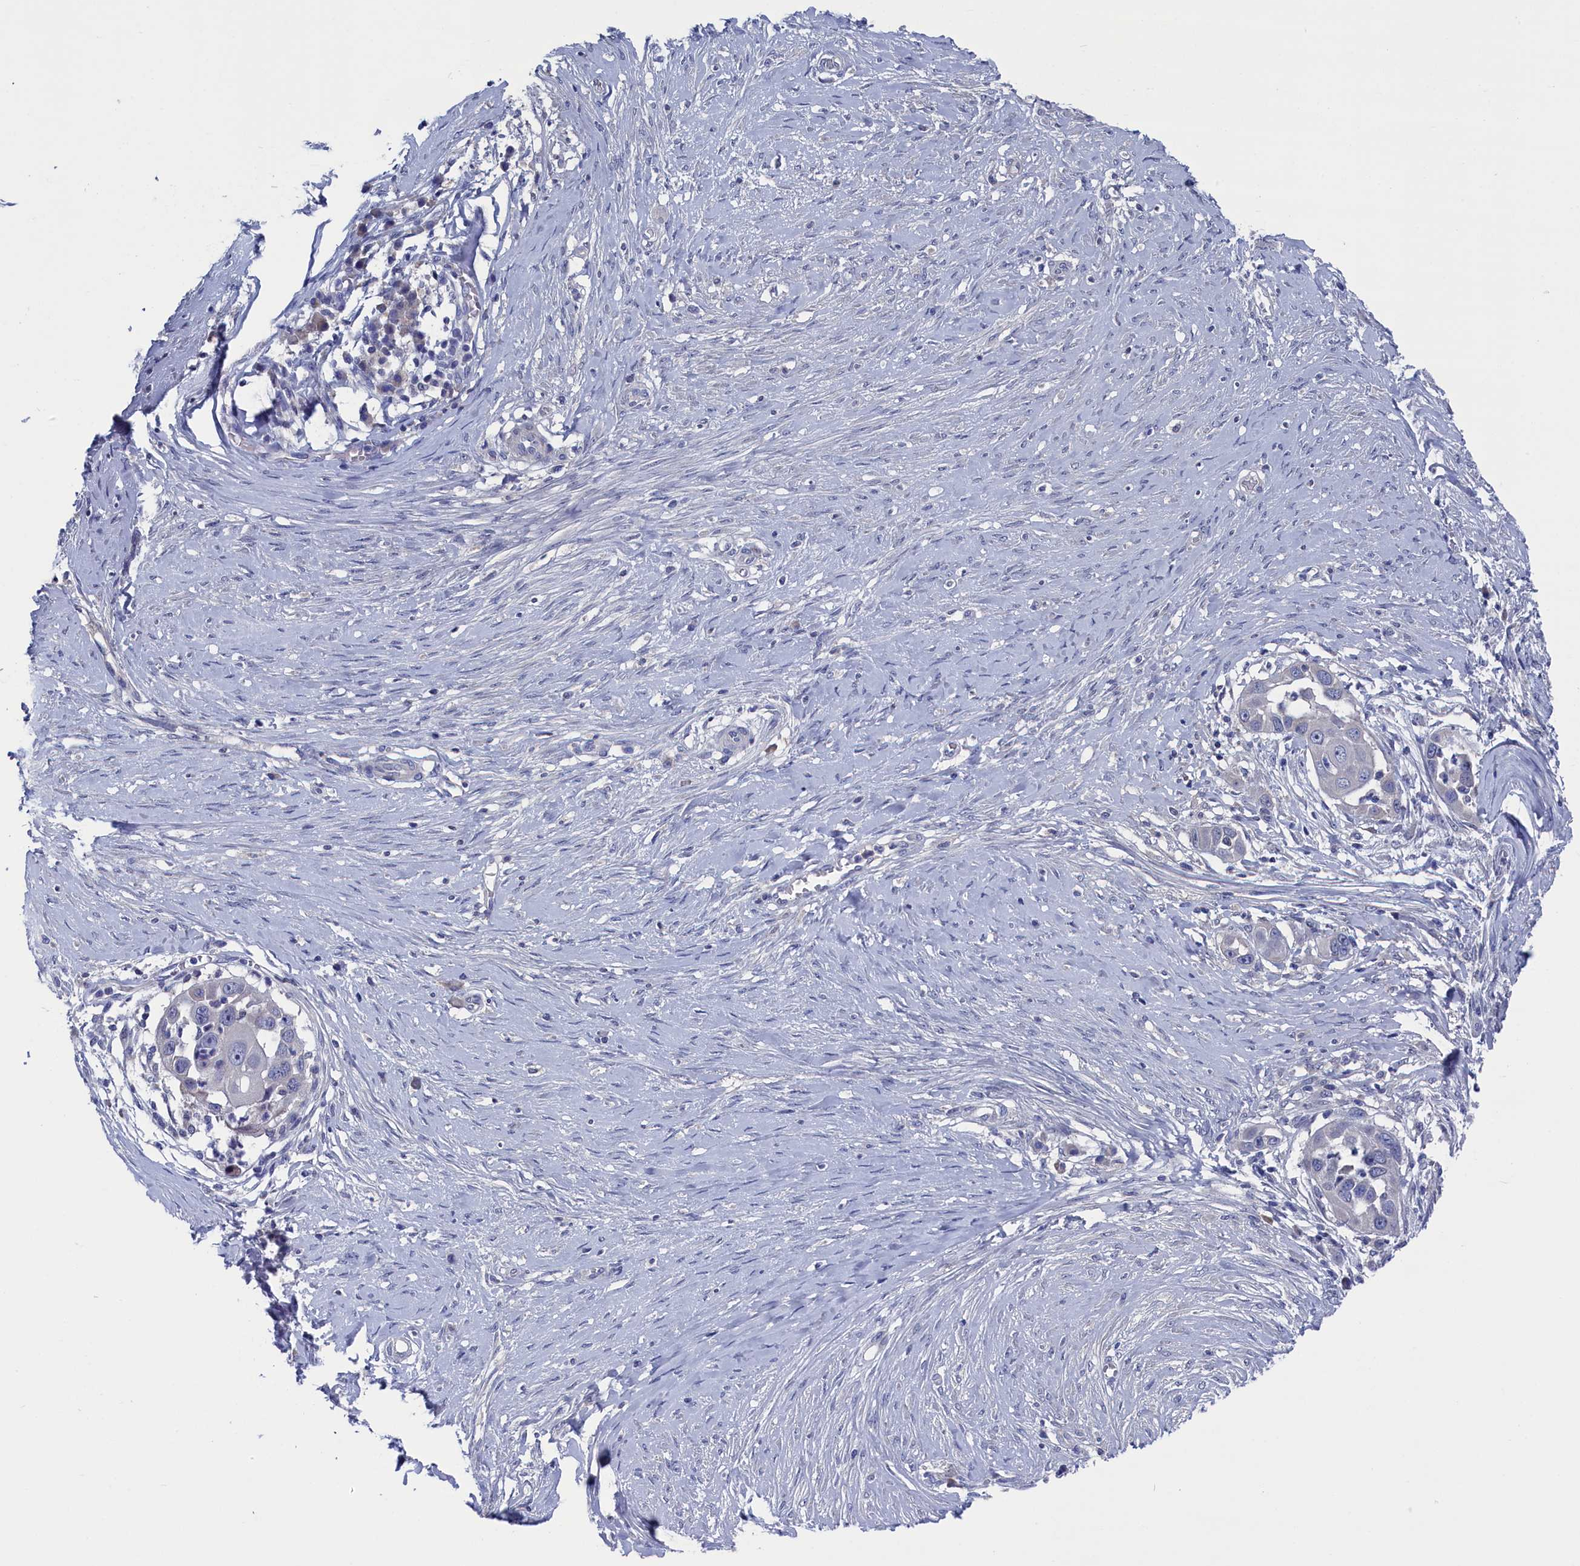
{"staining": {"intensity": "negative", "quantity": "none", "location": "none"}, "tissue": "skin cancer", "cell_type": "Tumor cells", "image_type": "cancer", "snomed": [{"axis": "morphology", "description": "Squamous cell carcinoma, NOS"}, {"axis": "topography", "description": "Skin"}], "caption": "IHC micrograph of human skin cancer stained for a protein (brown), which reveals no positivity in tumor cells.", "gene": "SPATA13", "patient": {"sex": "female", "age": 44}}